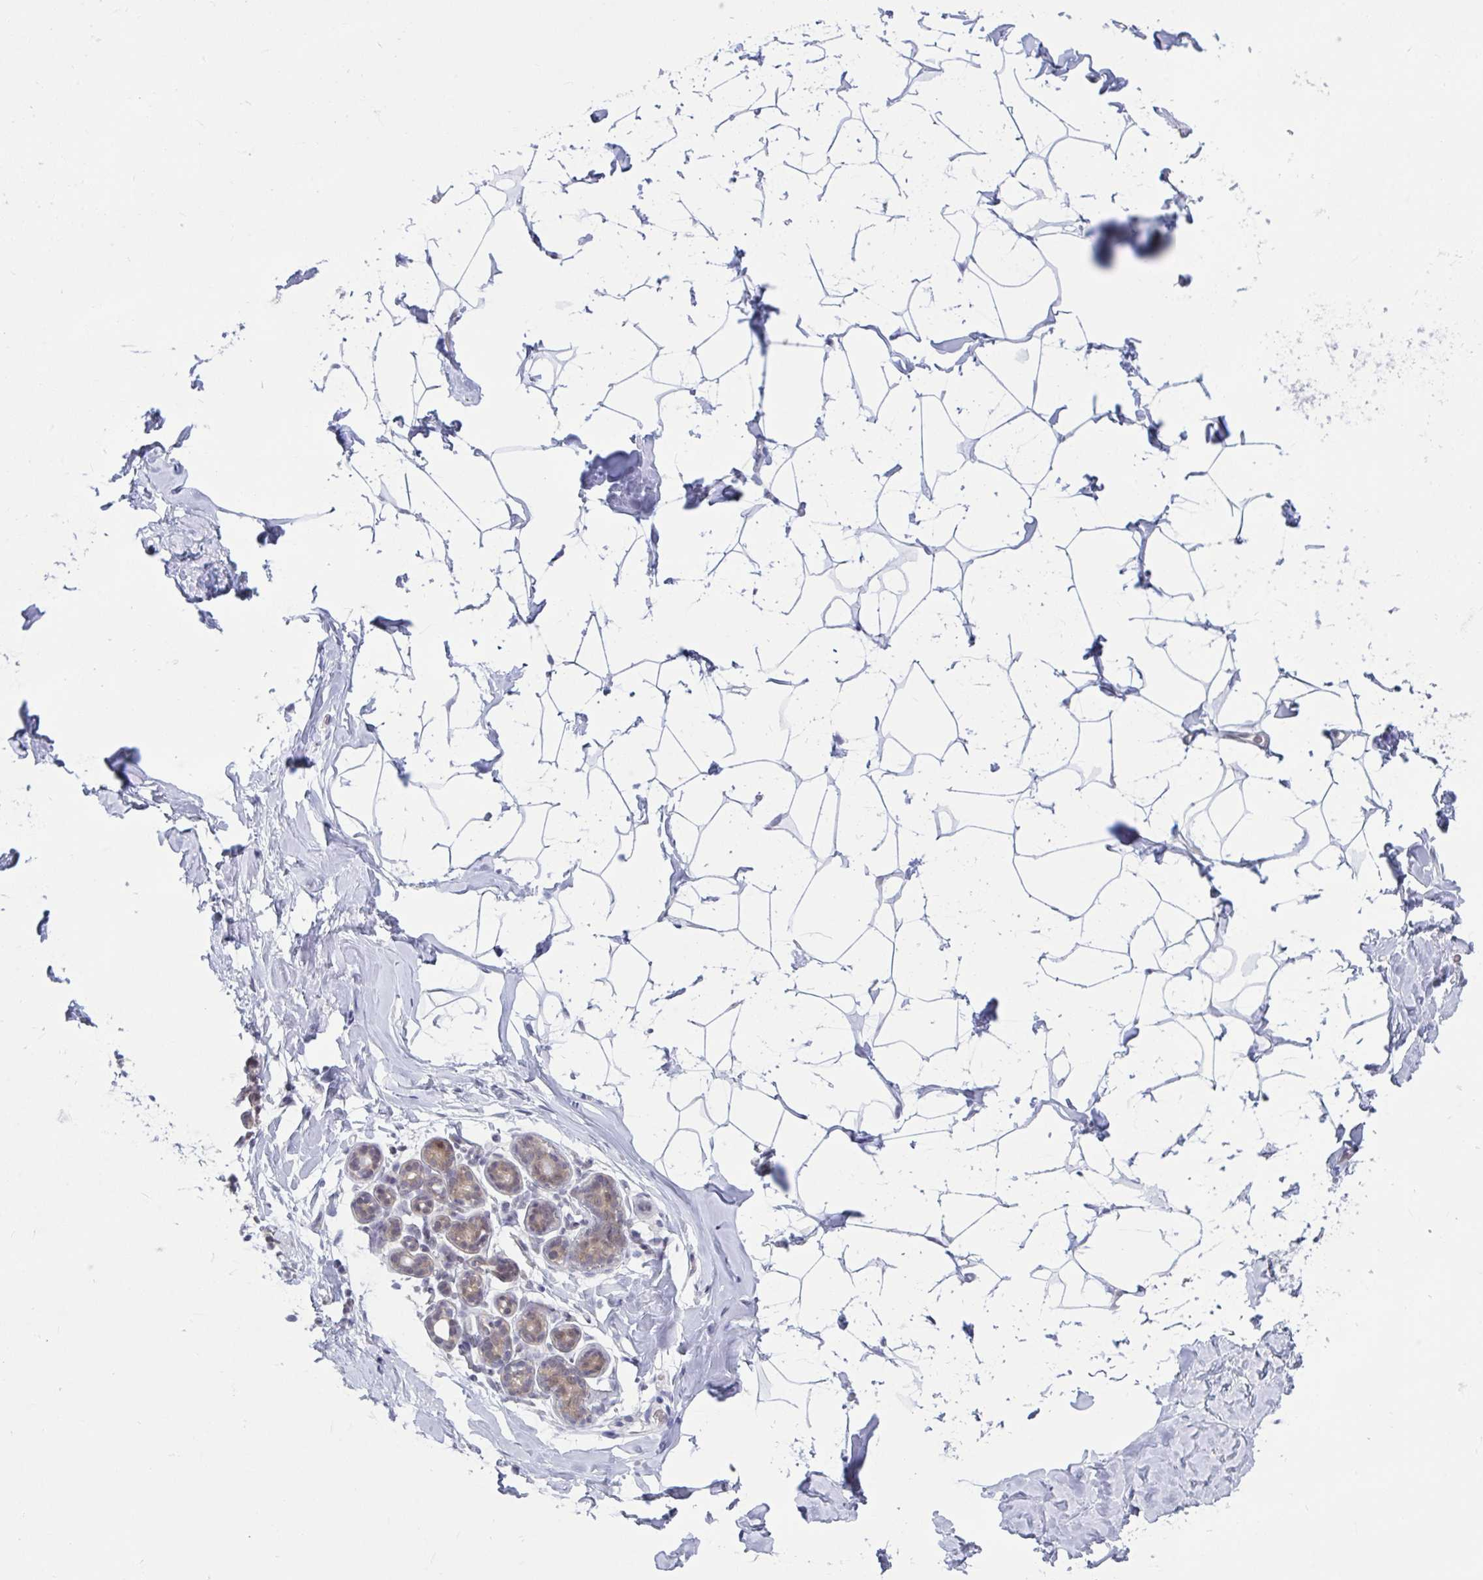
{"staining": {"intensity": "negative", "quantity": "none", "location": "none"}, "tissue": "breast", "cell_type": "Adipocytes", "image_type": "normal", "snomed": [{"axis": "morphology", "description": "Normal tissue, NOS"}, {"axis": "topography", "description": "Breast"}], "caption": "The histopathology image demonstrates no staining of adipocytes in benign breast.", "gene": "TSN", "patient": {"sex": "female", "age": 32}}